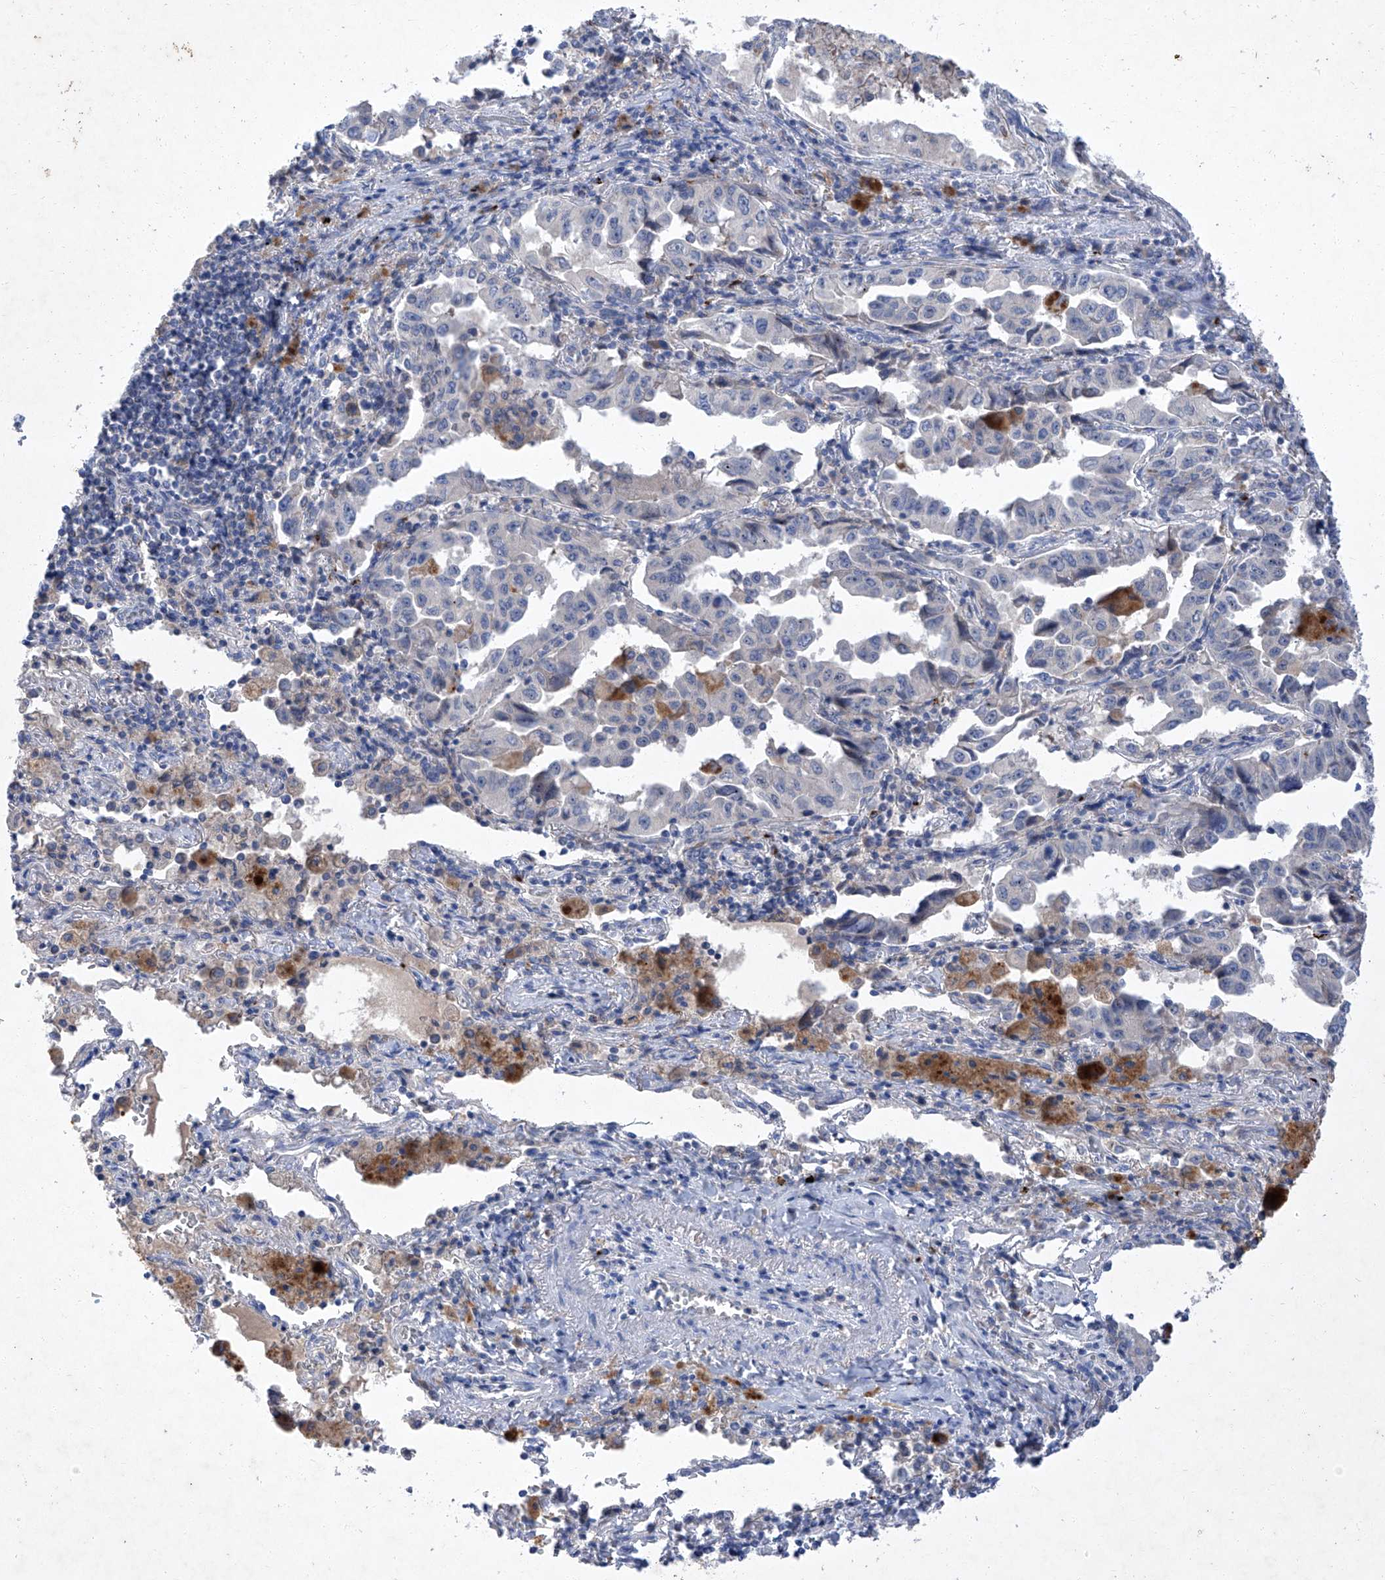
{"staining": {"intensity": "negative", "quantity": "none", "location": "none"}, "tissue": "lung cancer", "cell_type": "Tumor cells", "image_type": "cancer", "snomed": [{"axis": "morphology", "description": "Adenocarcinoma, NOS"}, {"axis": "topography", "description": "Lung"}], "caption": "Adenocarcinoma (lung) was stained to show a protein in brown. There is no significant expression in tumor cells.", "gene": "SBK2", "patient": {"sex": "female", "age": 51}}